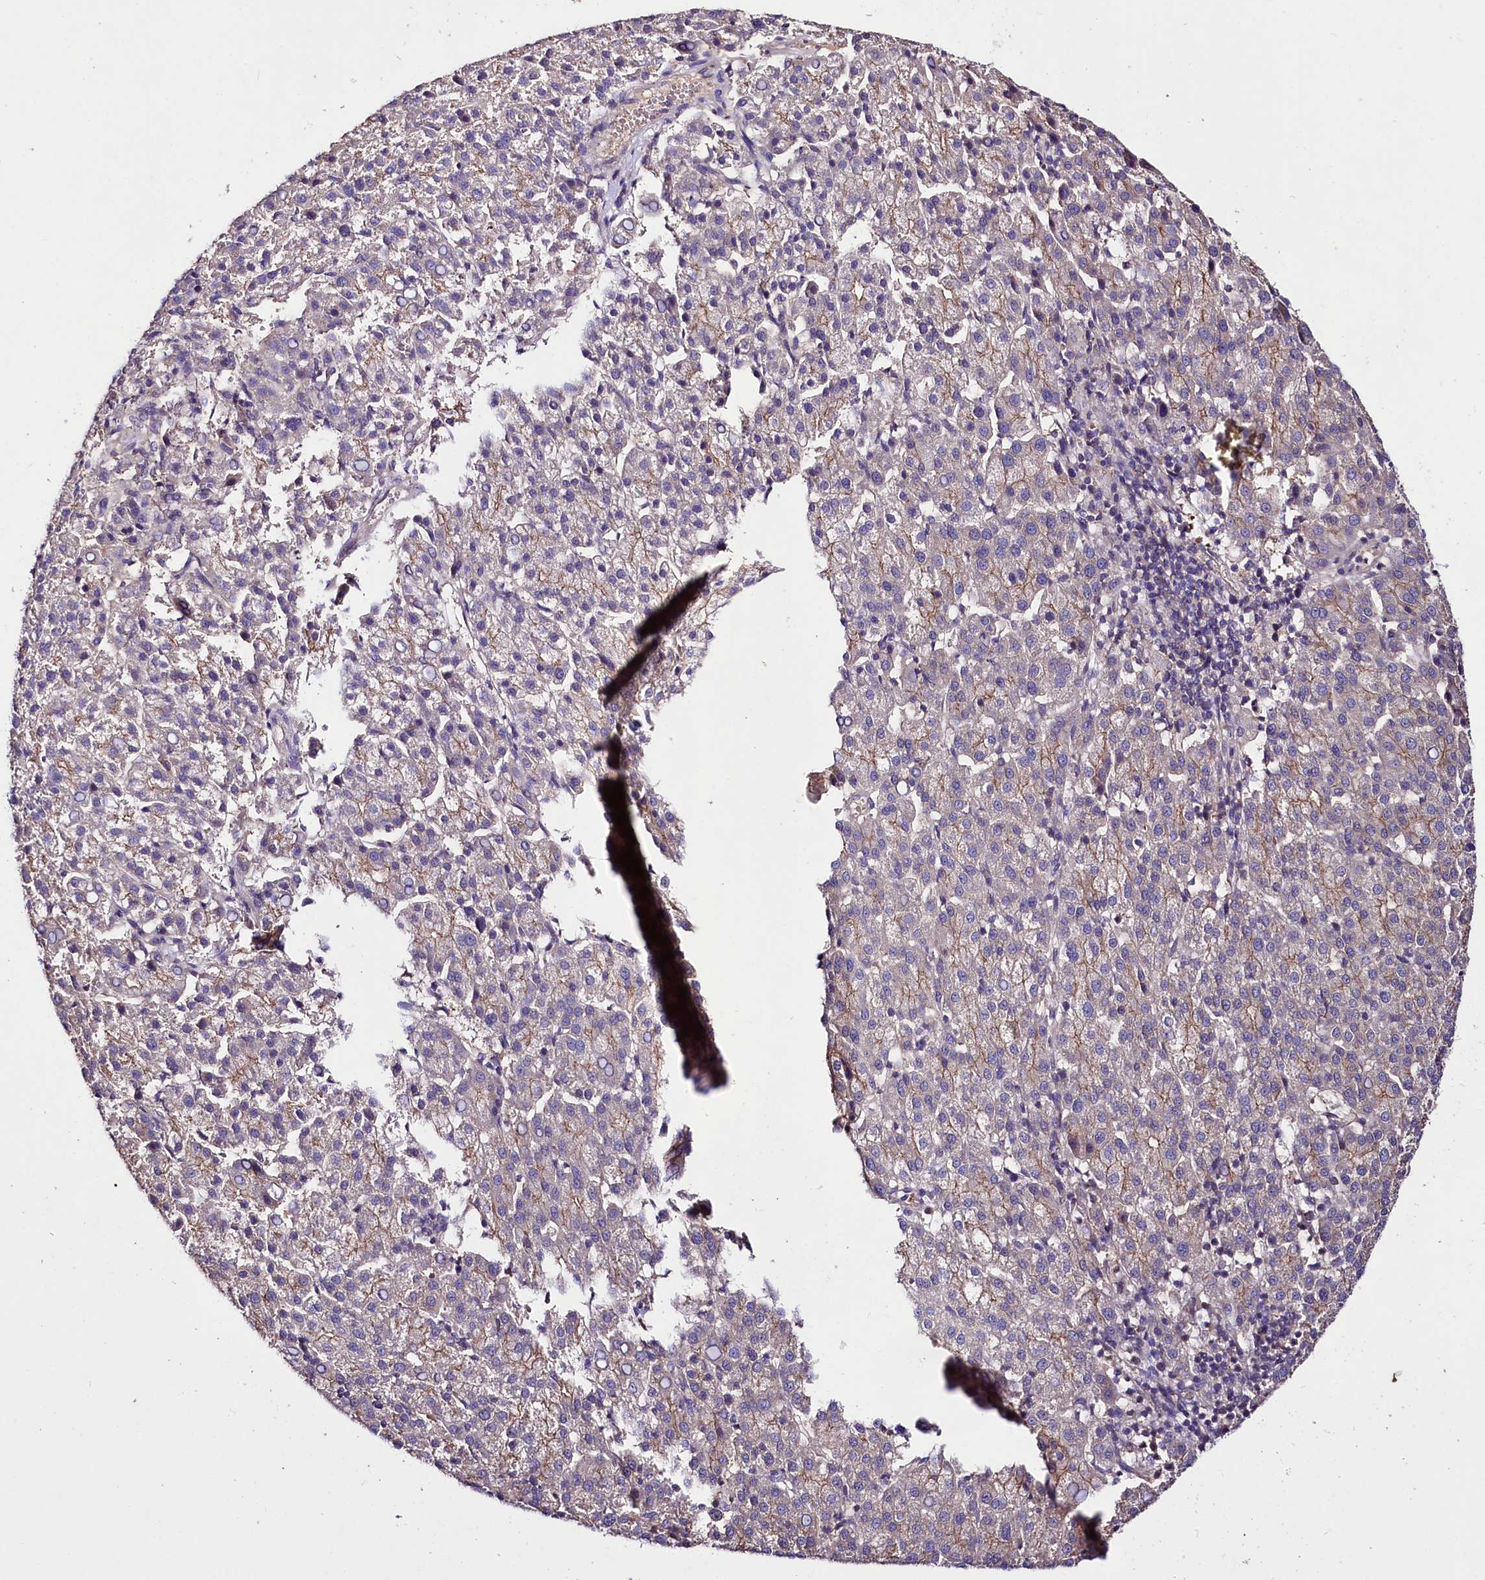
{"staining": {"intensity": "weak", "quantity": "25%-75%", "location": "cytoplasmic/membranous"}, "tissue": "liver cancer", "cell_type": "Tumor cells", "image_type": "cancer", "snomed": [{"axis": "morphology", "description": "Carcinoma, Hepatocellular, NOS"}, {"axis": "topography", "description": "Liver"}], "caption": "A histopathology image showing weak cytoplasmic/membranous positivity in approximately 25%-75% of tumor cells in liver cancer, as visualized by brown immunohistochemical staining.", "gene": "TAFAZZIN", "patient": {"sex": "female", "age": 58}}